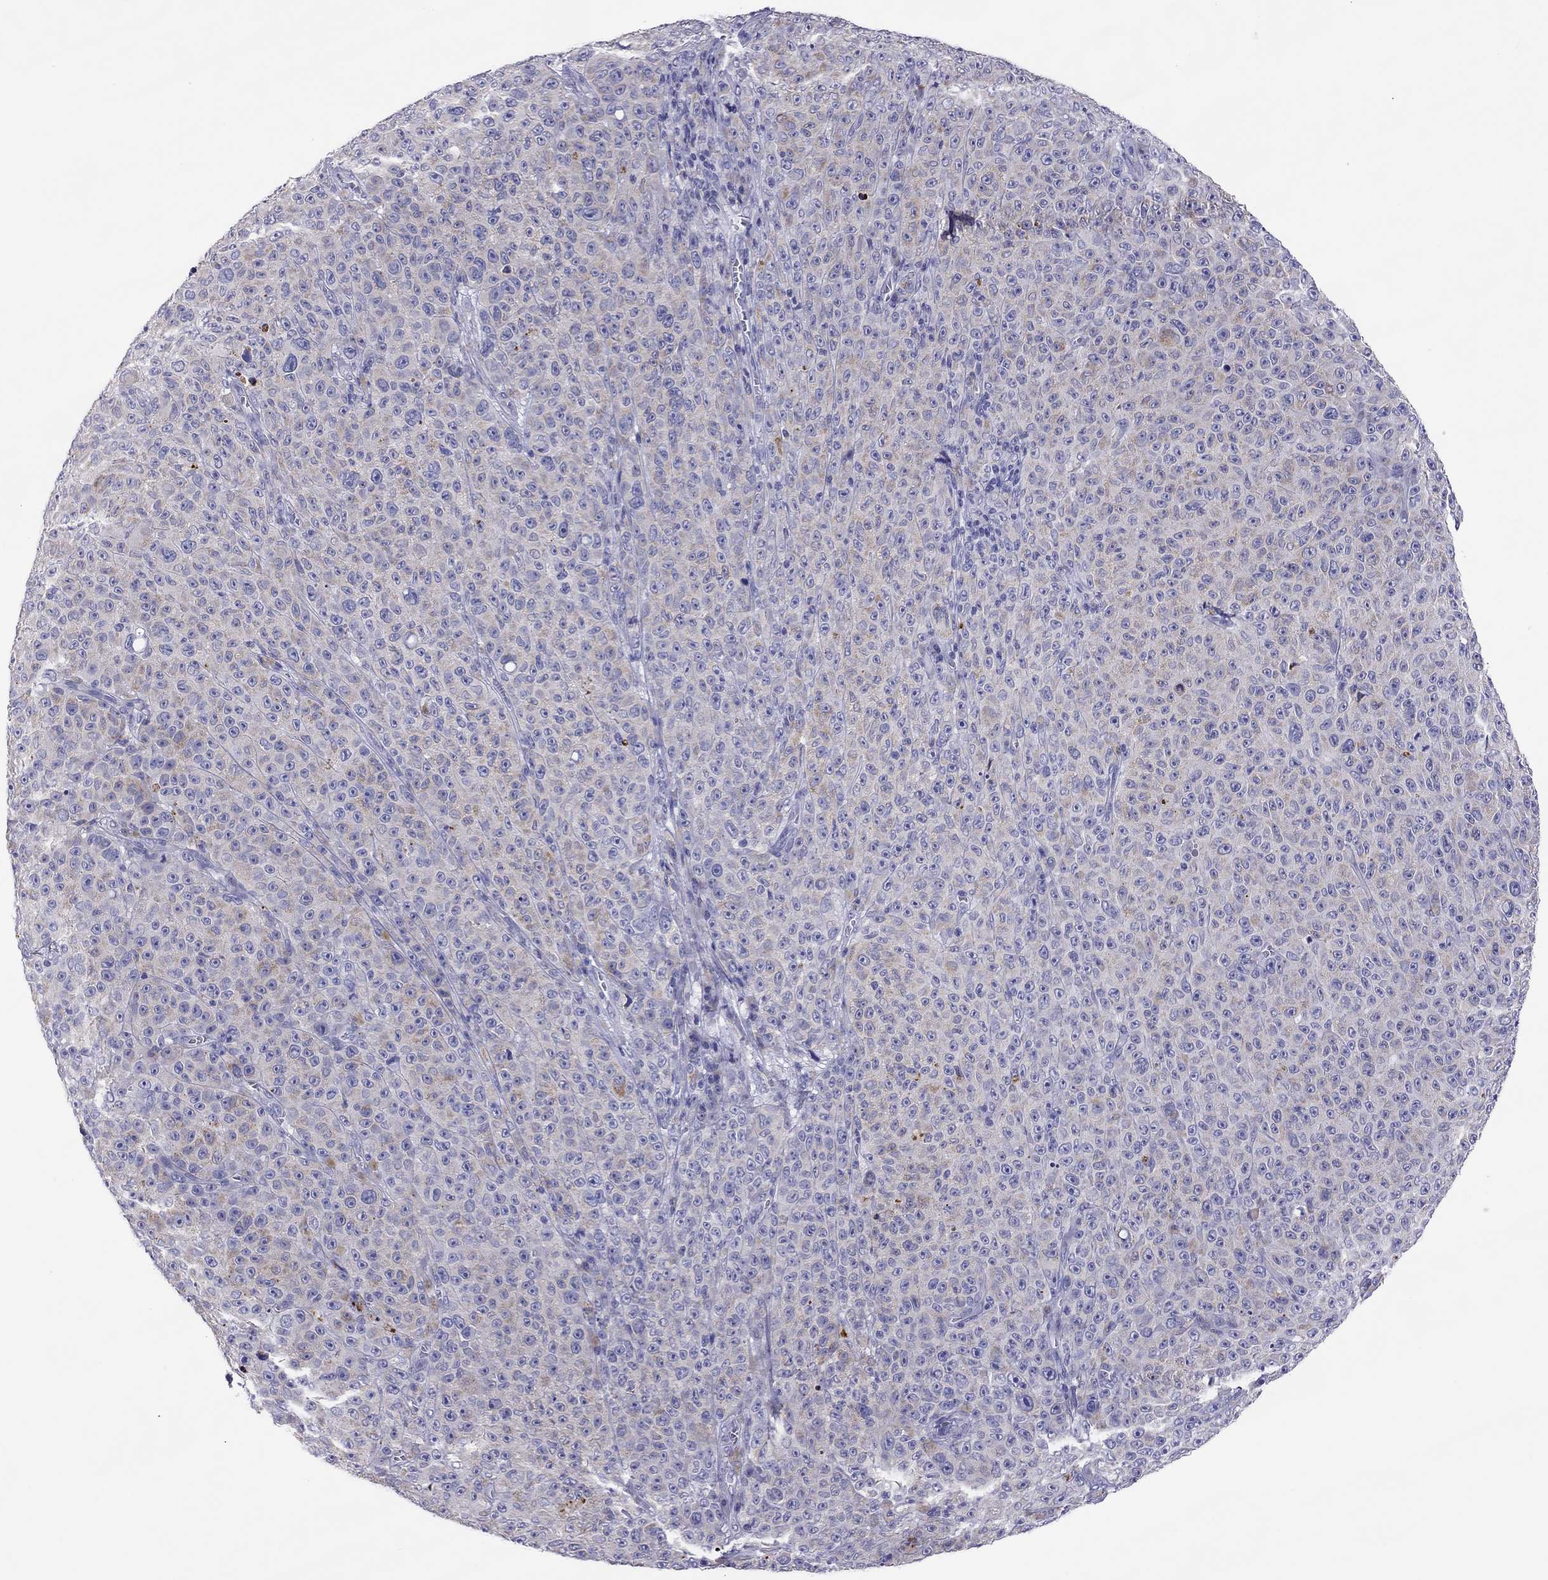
{"staining": {"intensity": "weak", "quantity": "<25%", "location": "cytoplasmic/membranous"}, "tissue": "melanoma", "cell_type": "Tumor cells", "image_type": "cancer", "snomed": [{"axis": "morphology", "description": "Malignant melanoma, NOS"}, {"axis": "topography", "description": "Skin"}], "caption": "Immunohistochemical staining of melanoma exhibits no significant positivity in tumor cells. (IHC, brightfield microscopy, high magnification).", "gene": "COL9A1", "patient": {"sex": "female", "age": 82}}